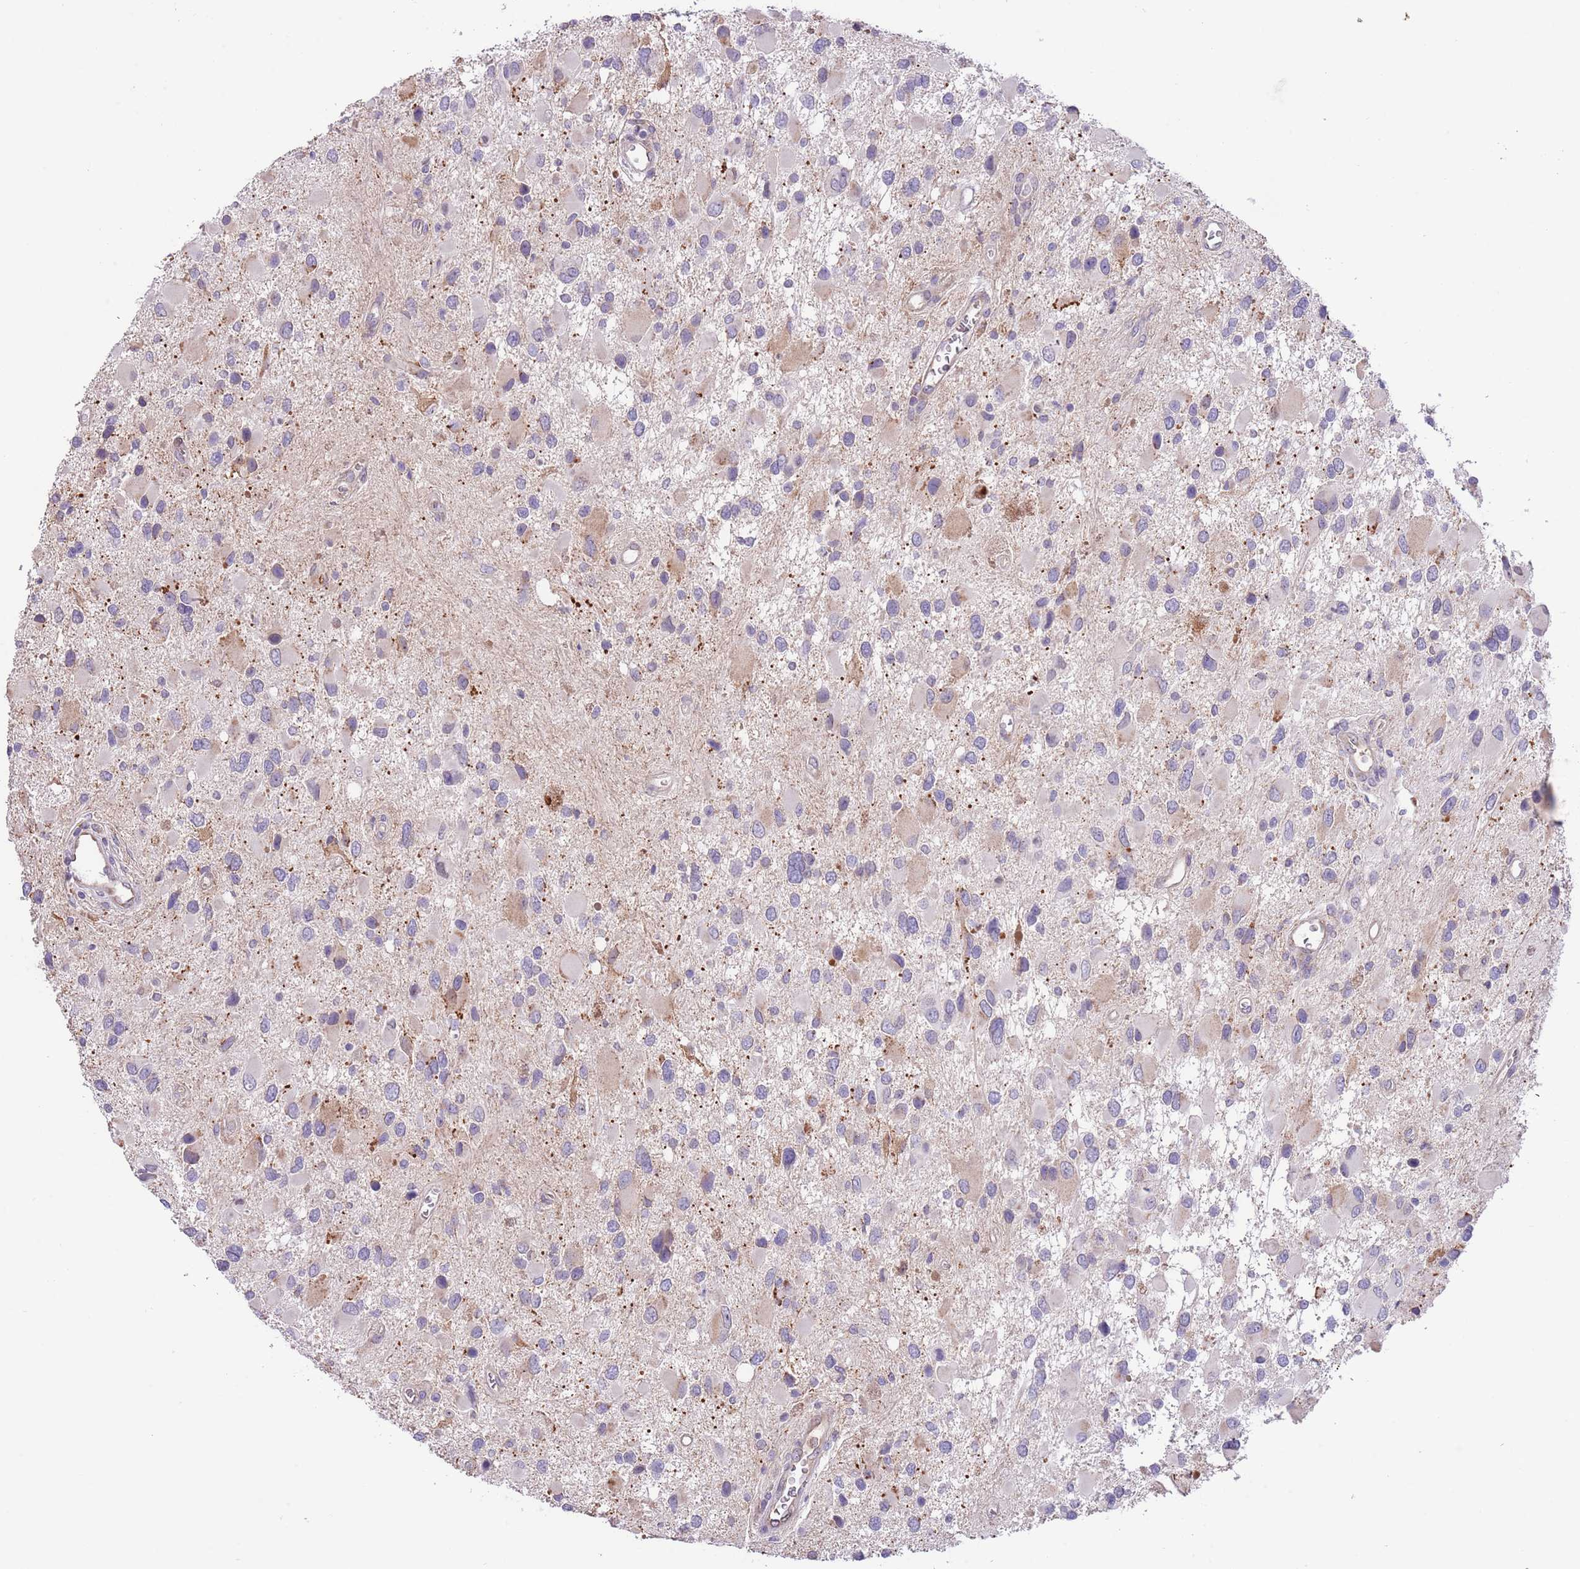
{"staining": {"intensity": "negative", "quantity": "none", "location": "none"}, "tissue": "glioma", "cell_type": "Tumor cells", "image_type": "cancer", "snomed": [{"axis": "morphology", "description": "Glioma, malignant, High grade"}, {"axis": "topography", "description": "Brain"}], "caption": "The micrograph exhibits no significant staining in tumor cells of malignant high-grade glioma.", "gene": "AP1S2", "patient": {"sex": "male", "age": 53}}